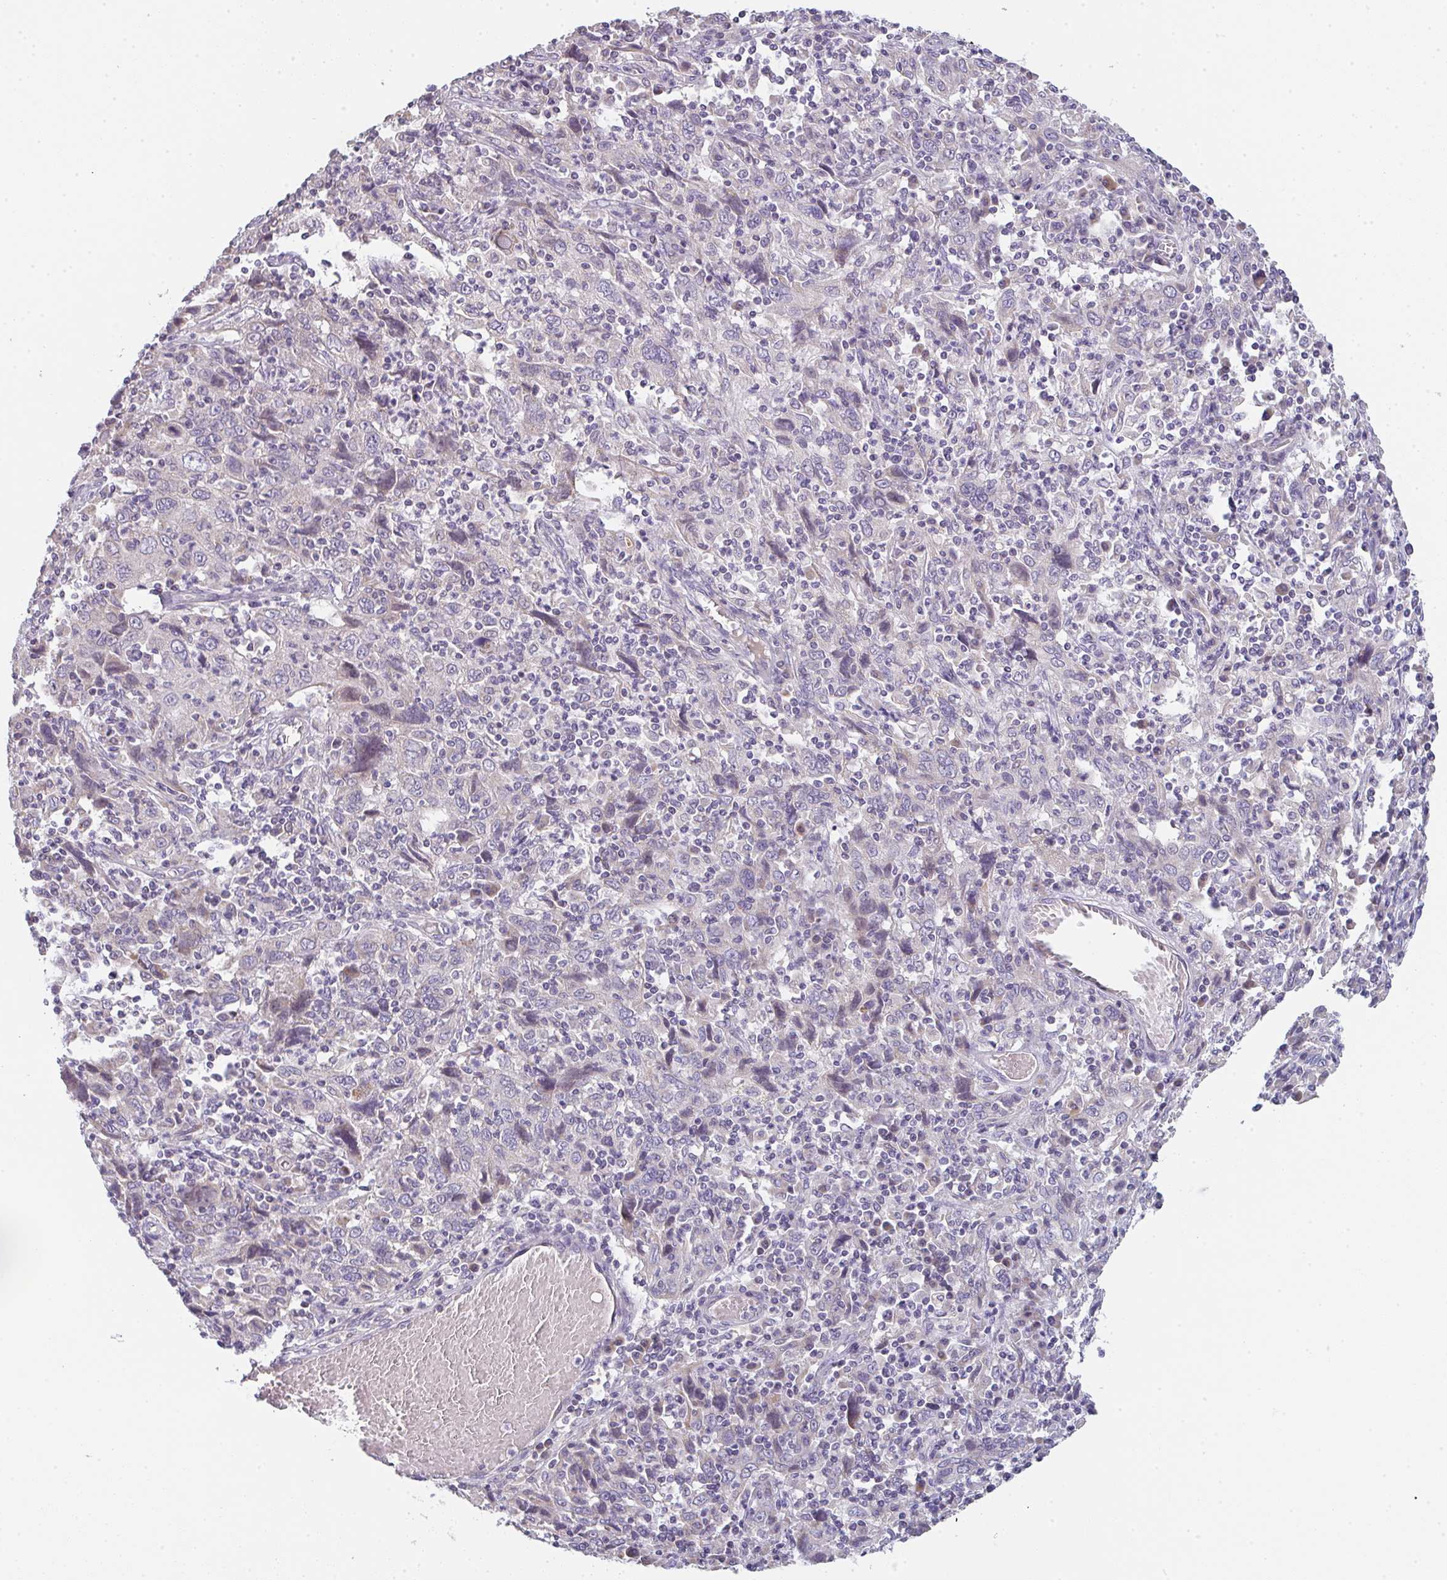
{"staining": {"intensity": "moderate", "quantity": "<25%", "location": "cytoplasmic/membranous"}, "tissue": "cervical cancer", "cell_type": "Tumor cells", "image_type": "cancer", "snomed": [{"axis": "morphology", "description": "Squamous cell carcinoma, NOS"}, {"axis": "topography", "description": "Cervix"}], "caption": "Cervical cancer stained for a protein (brown) displays moderate cytoplasmic/membranous positive staining in about <25% of tumor cells.", "gene": "CACNA1S", "patient": {"sex": "female", "age": 46}}